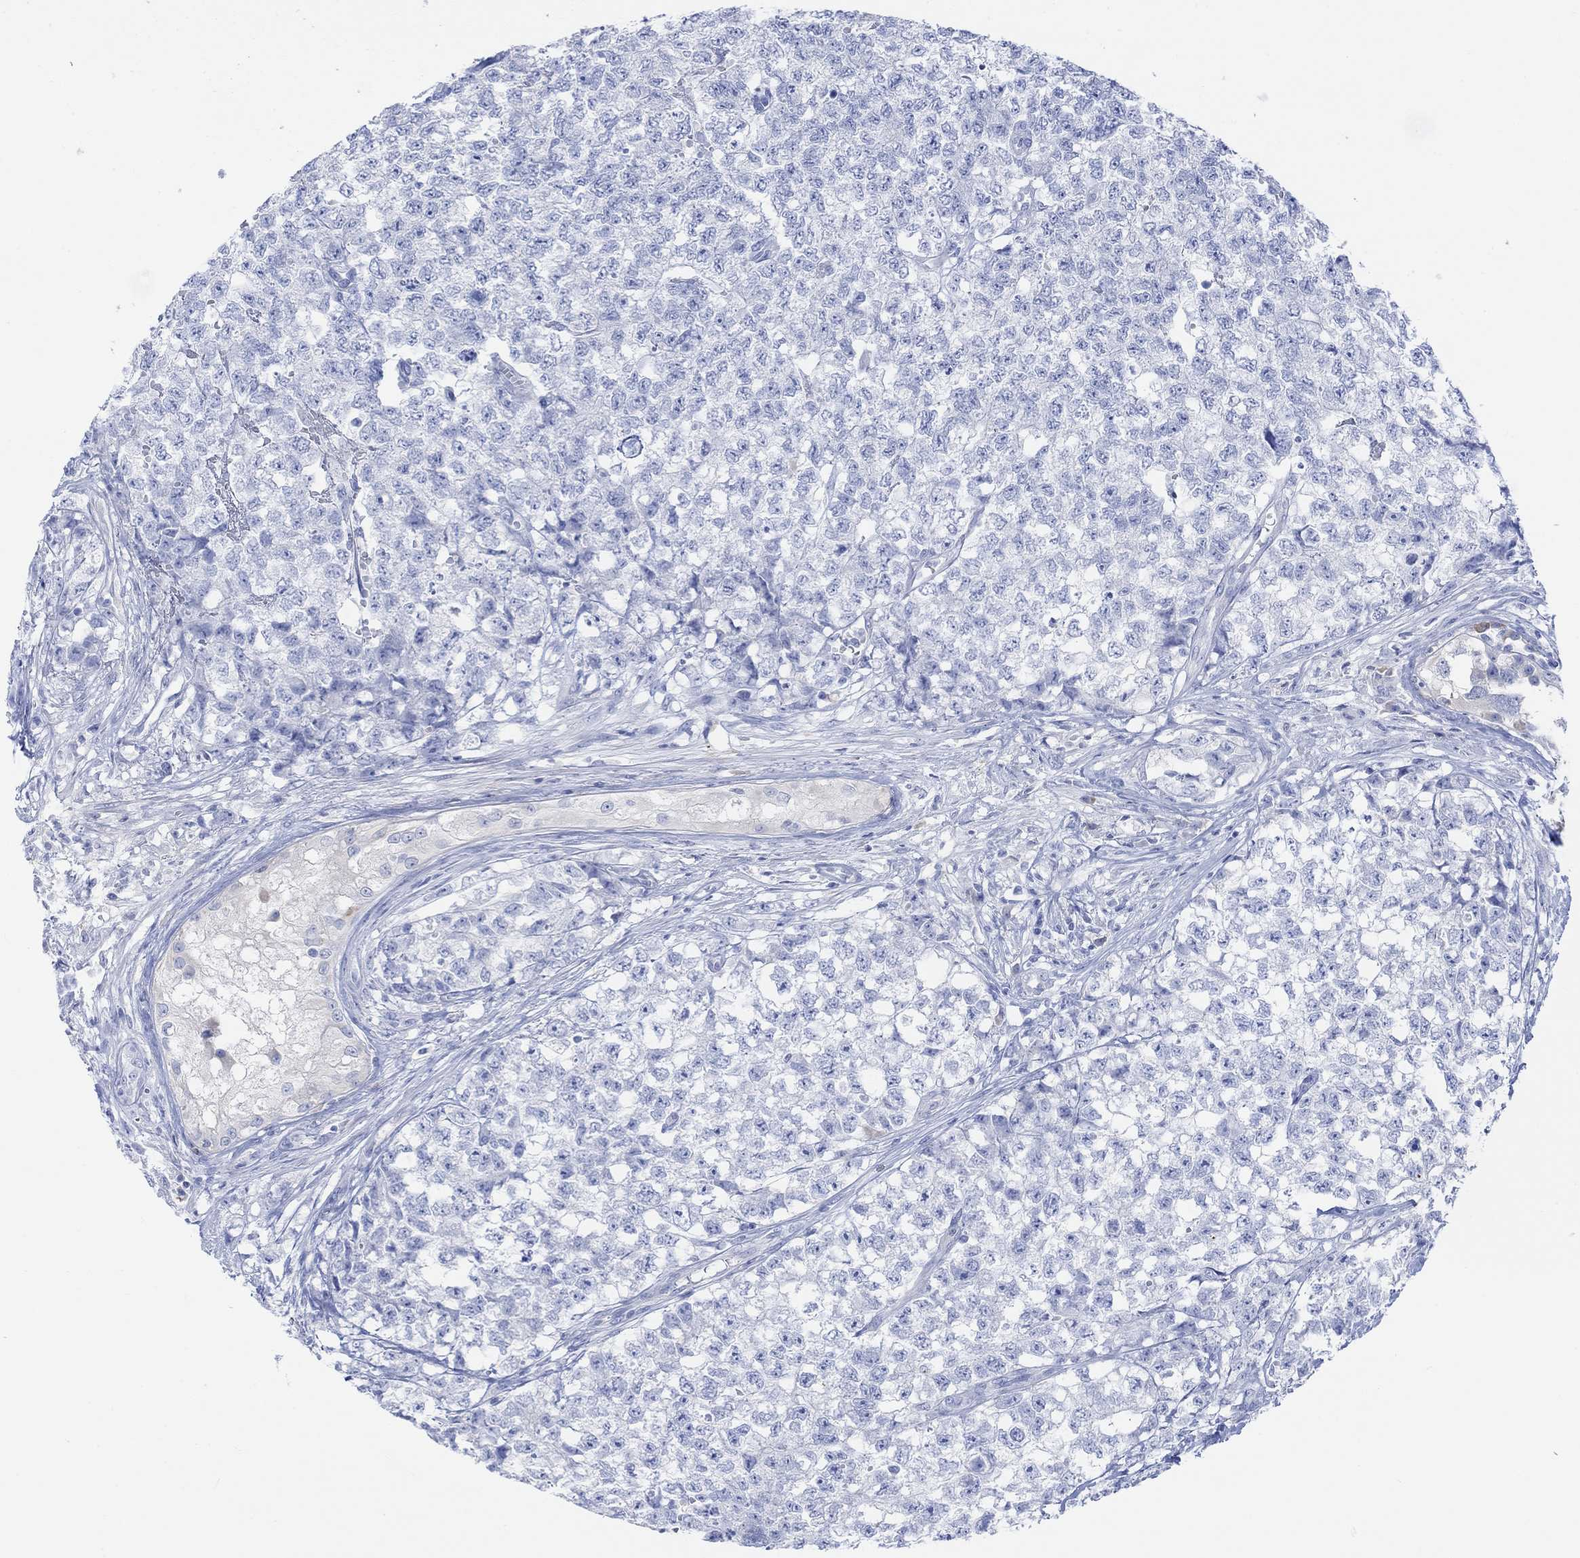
{"staining": {"intensity": "negative", "quantity": "none", "location": "none"}, "tissue": "testis cancer", "cell_type": "Tumor cells", "image_type": "cancer", "snomed": [{"axis": "morphology", "description": "Seminoma, NOS"}, {"axis": "morphology", "description": "Carcinoma, Embryonal, NOS"}, {"axis": "topography", "description": "Testis"}], "caption": "This is an immunohistochemistry image of testis cancer (embryonal carcinoma). There is no positivity in tumor cells.", "gene": "GNG13", "patient": {"sex": "male", "age": 22}}